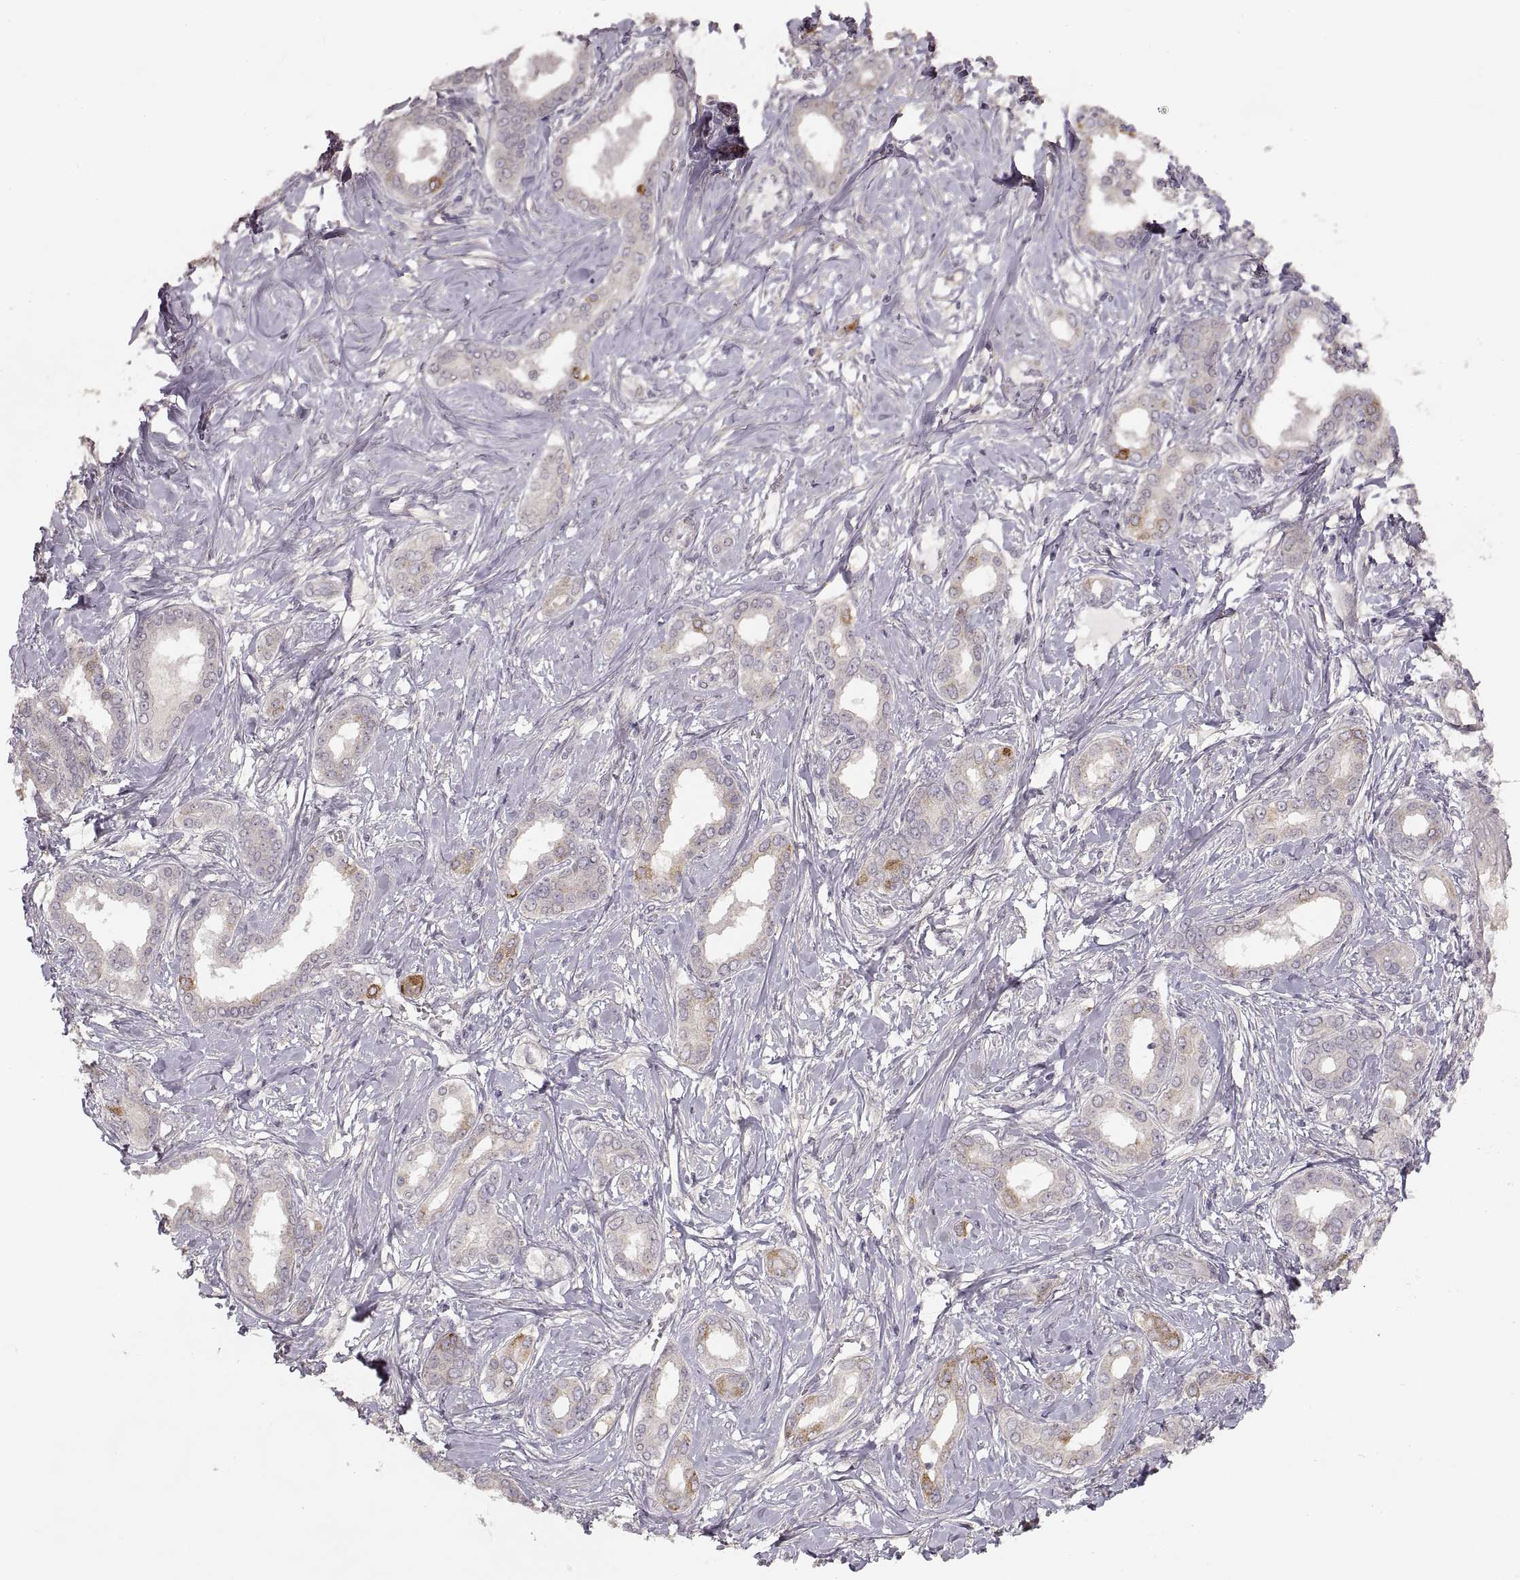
{"staining": {"intensity": "weak", "quantity": "25%-75%", "location": "cytoplasmic/membranous"}, "tissue": "liver cancer", "cell_type": "Tumor cells", "image_type": "cancer", "snomed": [{"axis": "morphology", "description": "Cholangiocarcinoma"}, {"axis": "topography", "description": "Liver"}], "caption": "Immunohistochemical staining of human cholangiocarcinoma (liver) reveals low levels of weak cytoplasmic/membranous staining in about 25%-75% of tumor cells. (DAB (3,3'-diaminobenzidine) = brown stain, brightfield microscopy at high magnification).", "gene": "LAMC2", "patient": {"sex": "female", "age": 47}}